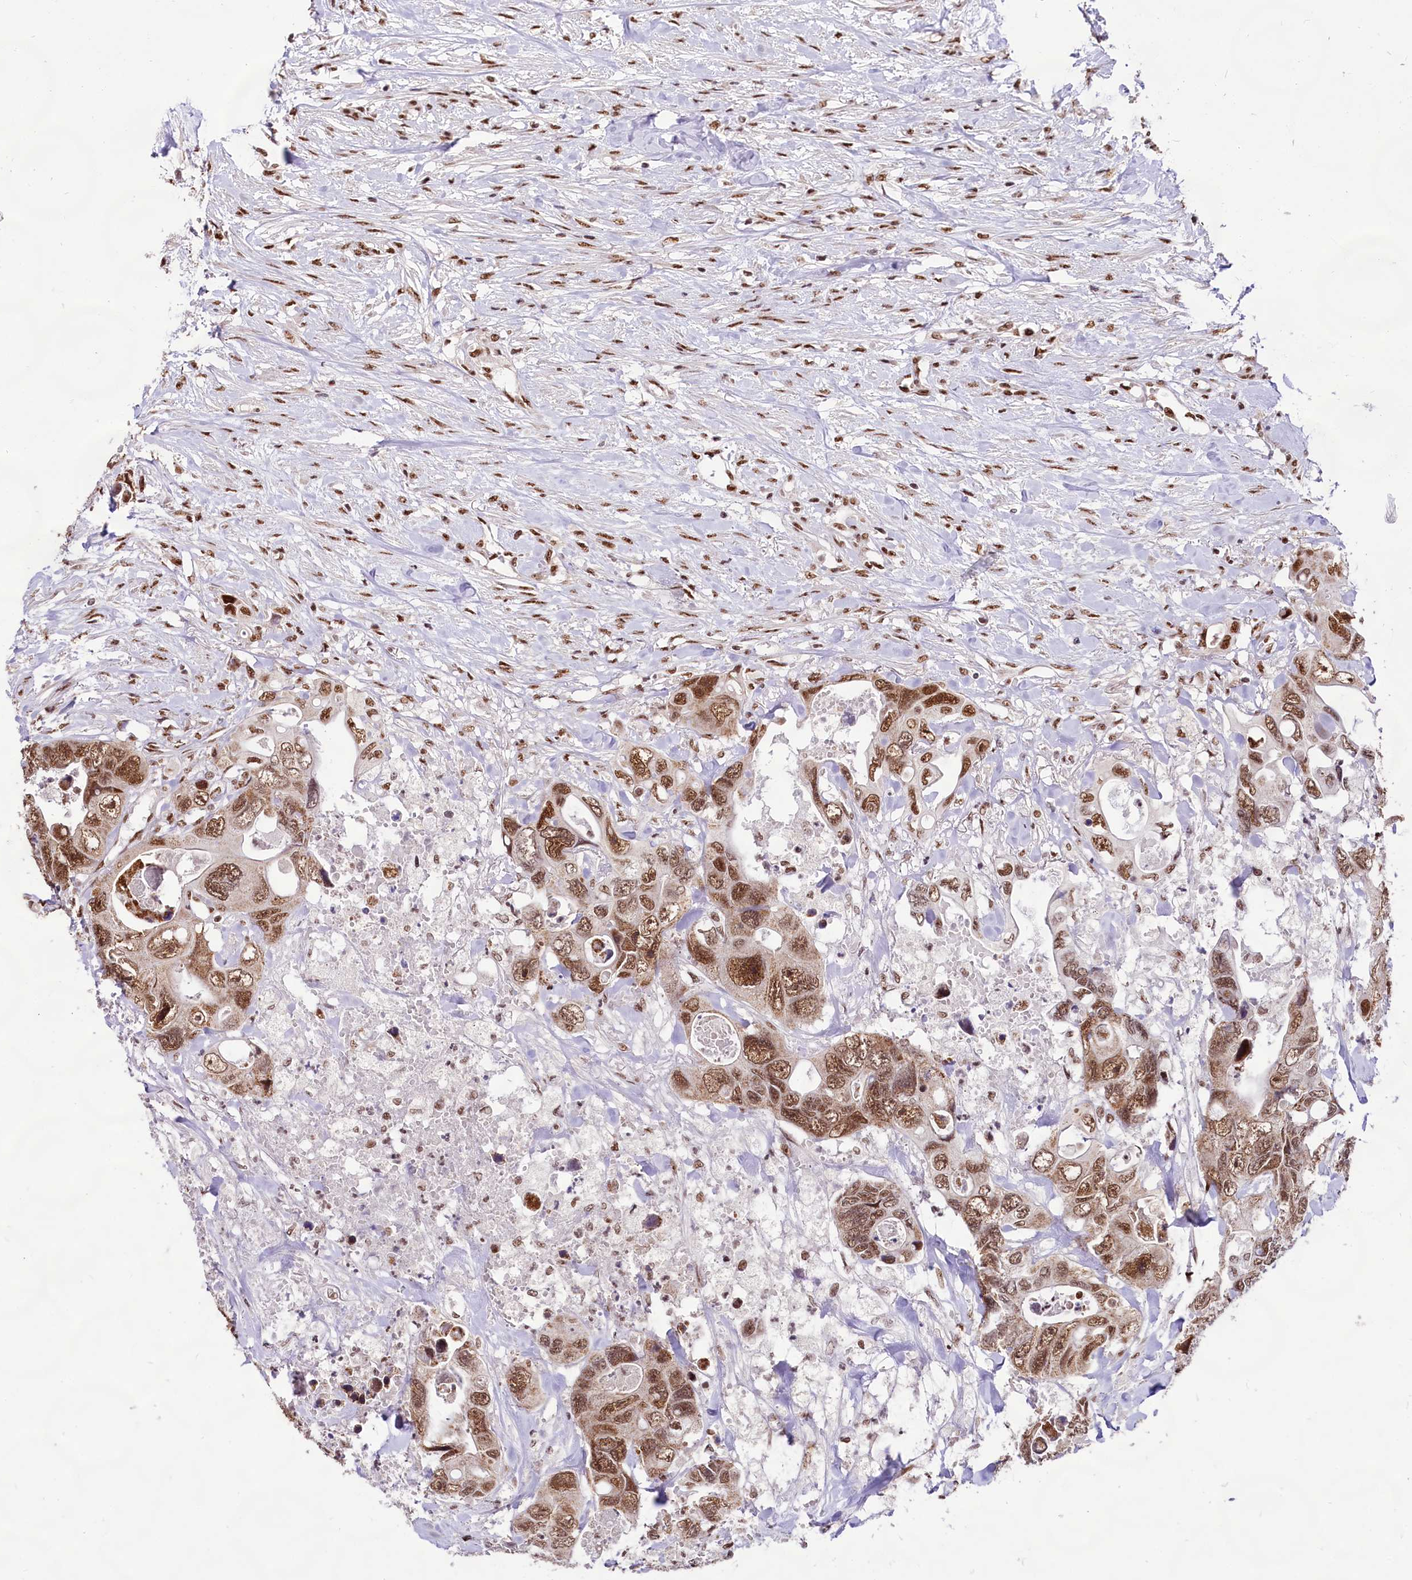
{"staining": {"intensity": "strong", "quantity": ">75%", "location": "nuclear"}, "tissue": "colorectal cancer", "cell_type": "Tumor cells", "image_type": "cancer", "snomed": [{"axis": "morphology", "description": "Adenocarcinoma, NOS"}, {"axis": "topography", "description": "Rectum"}], "caption": "Immunohistochemical staining of colorectal adenocarcinoma demonstrates high levels of strong nuclear expression in approximately >75% of tumor cells. (Stains: DAB (3,3'-diaminobenzidine) in brown, nuclei in blue, Microscopy: brightfield microscopy at high magnification).", "gene": "HIRA", "patient": {"sex": "male", "age": 57}}